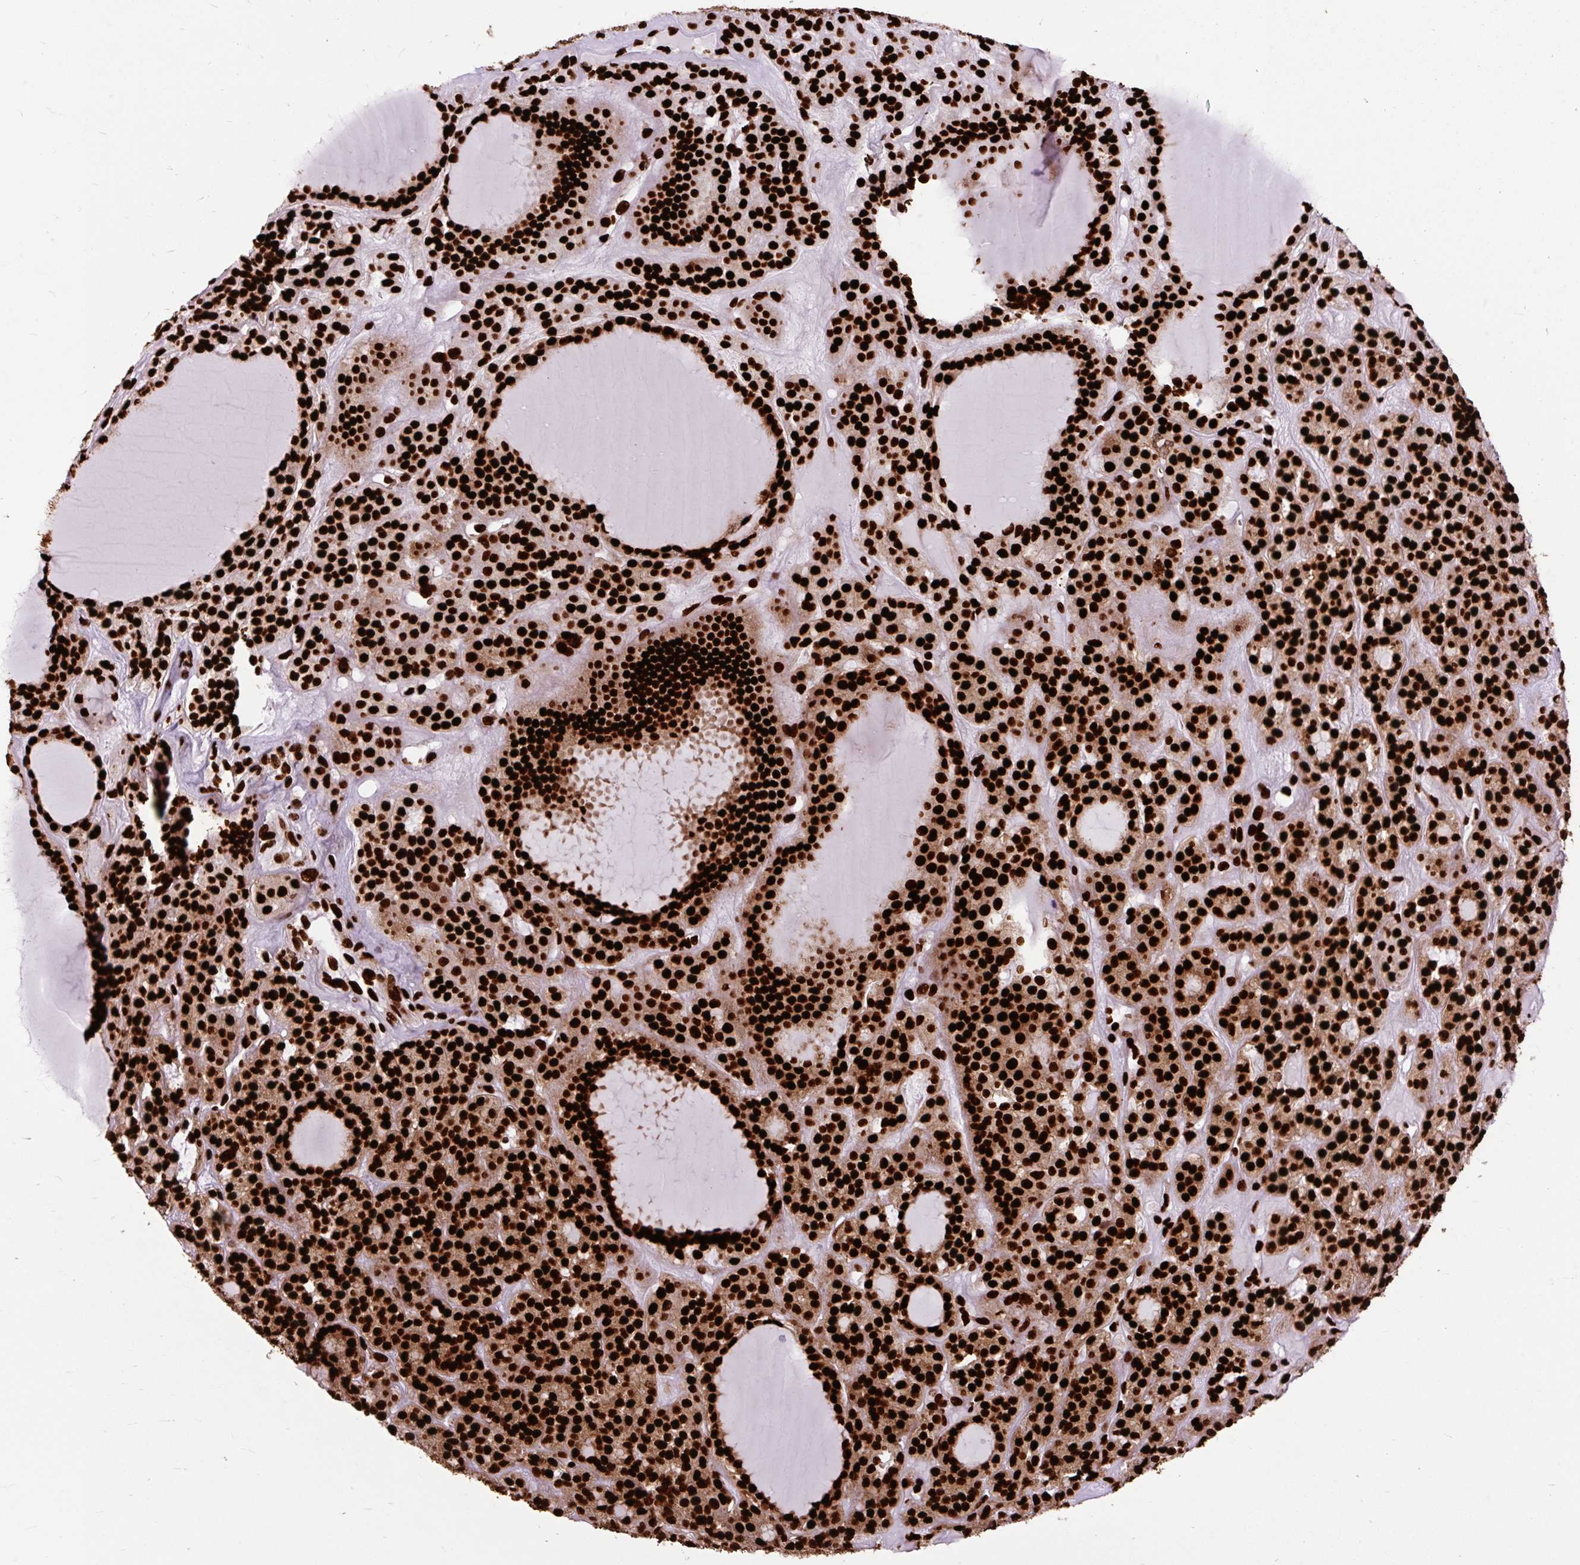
{"staining": {"intensity": "strong", "quantity": ">75%", "location": "nuclear"}, "tissue": "thyroid cancer", "cell_type": "Tumor cells", "image_type": "cancer", "snomed": [{"axis": "morphology", "description": "Follicular adenoma carcinoma, NOS"}, {"axis": "topography", "description": "Thyroid gland"}], "caption": "Immunohistochemistry (IHC) of thyroid follicular adenoma carcinoma reveals high levels of strong nuclear expression in approximately >75% of tumor cells.", "gene": "FUS", "patient": {"sex": "female", "age": 63}}